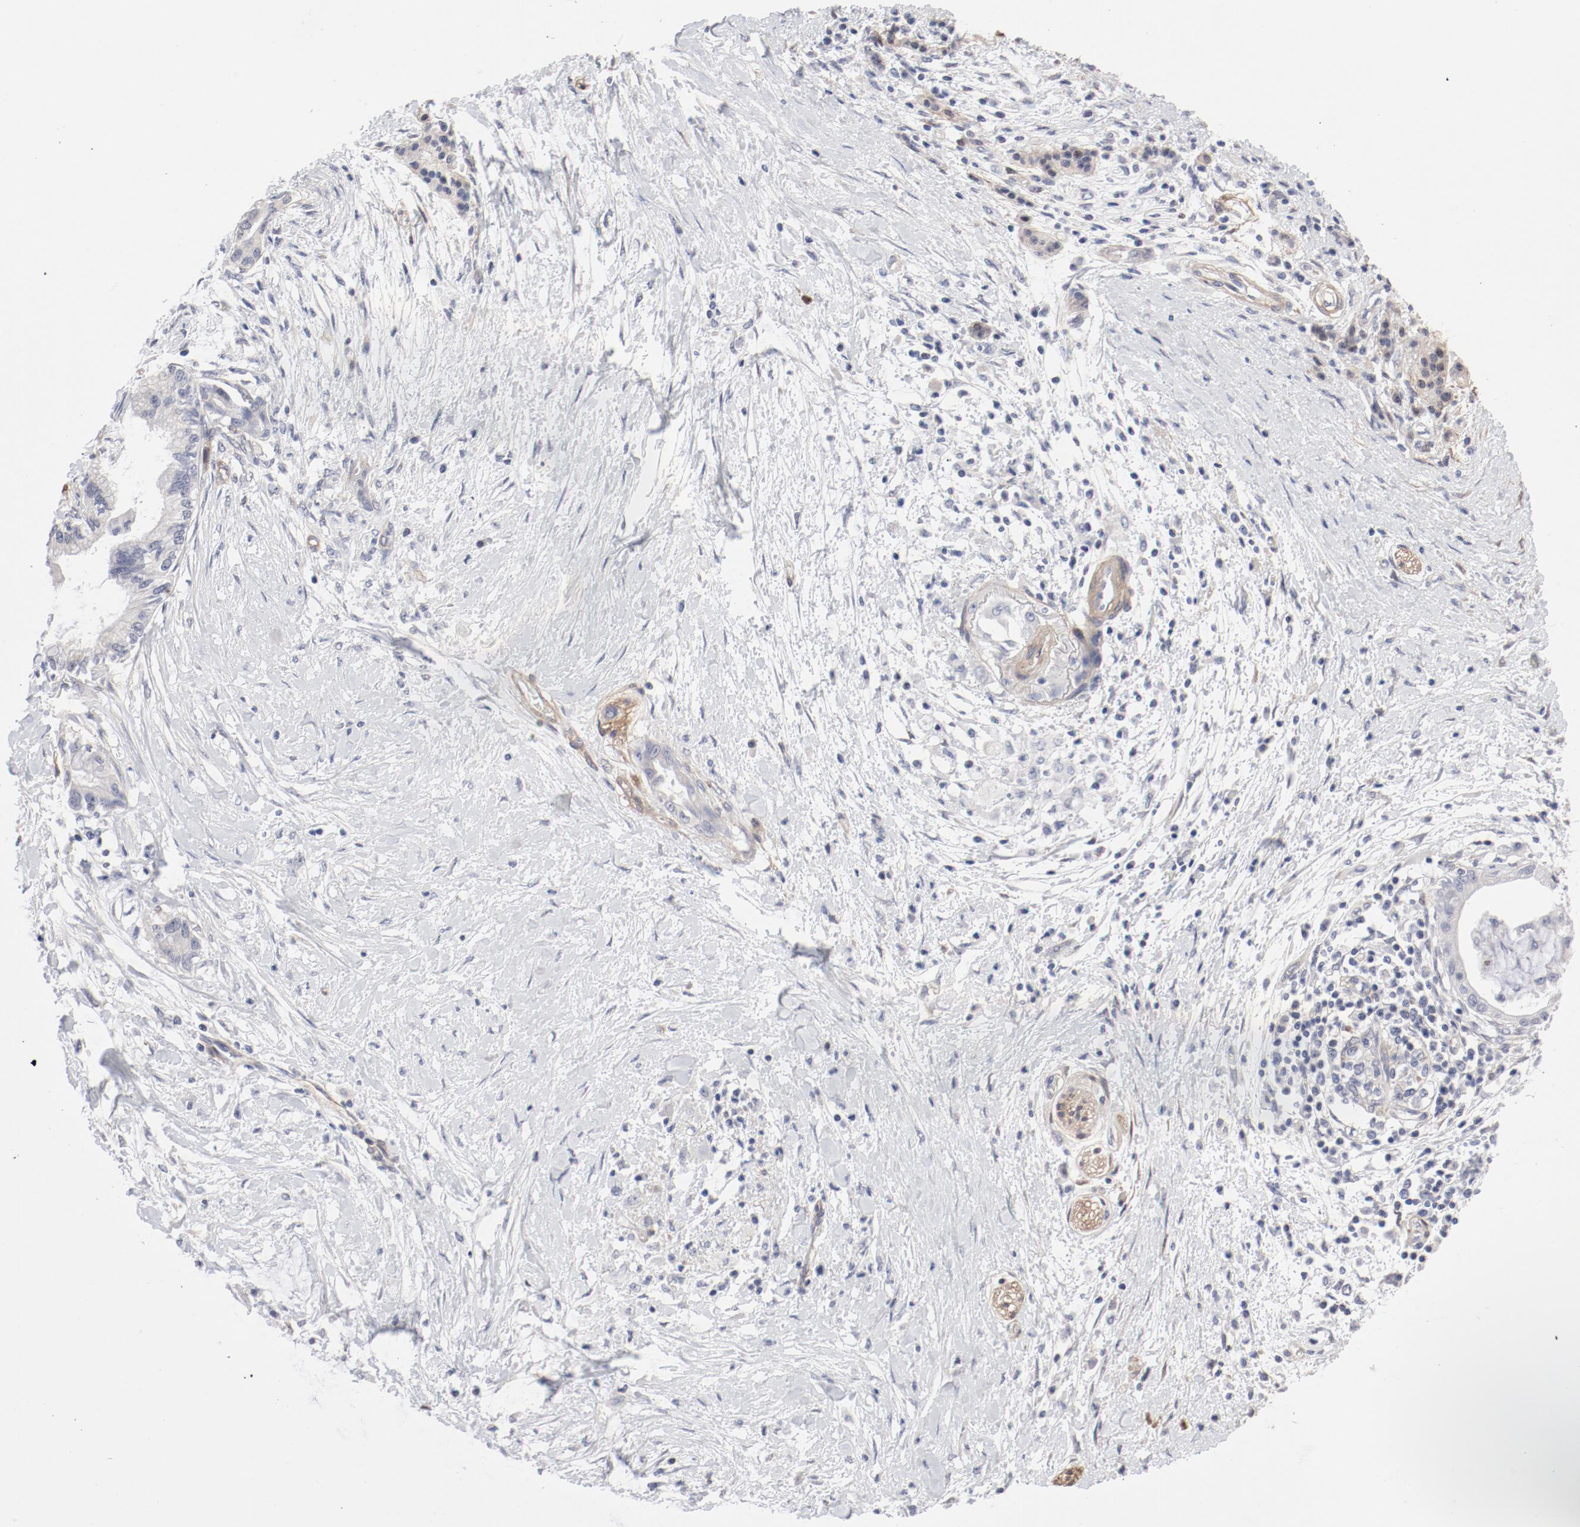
{"staining": {"intensity": "negative", "quantity": "none", "location": "none"}, "tissue": "pancreatic cancer", "cell_type": "Tumor cells", "image_type": "cancer", "snomed": [{"axis": "morphology", "description": "Adenocarcinoma, NOS"}, {"axis": "topography", "description": "Pancreas"}], "caption": "A high-resolution photomicrograph shows immunohistochemistry staining of pancreatic adenocarcinoma, which displays no significant positivity in tumor cells.", "gene": "MAGED4", "patient": {"sex": "female", "age": 64}}